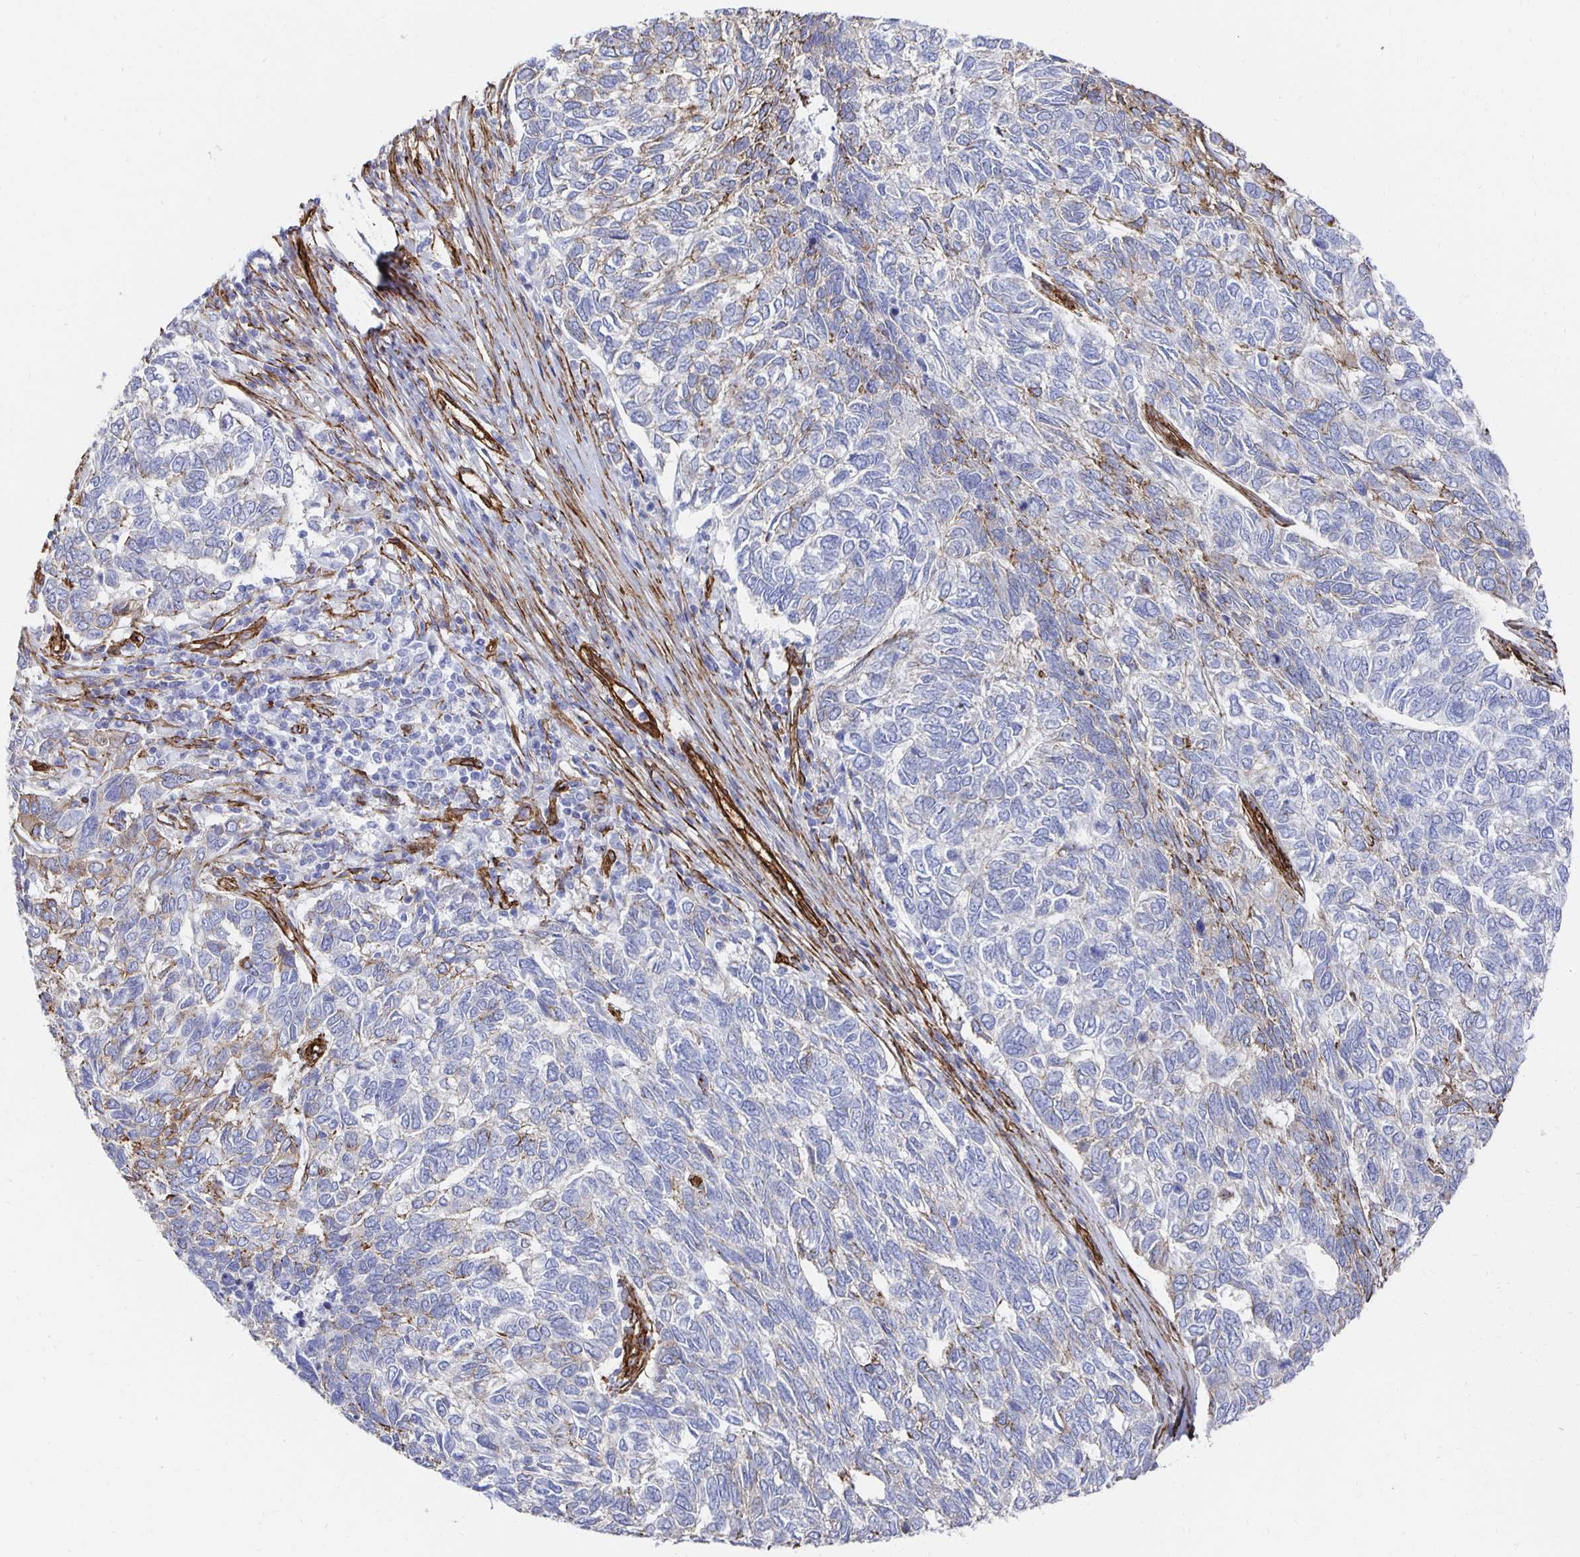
{"staining": {"intensity": "moderate", "quantity": "<25%", "location": "cytoplasmic/membranous"}, "tissue": "skin cancer", "cell_type": "Tumor cells", "image_type": "cancer", "snomed": [{"axis": "morphology", "description": "Basal cell carcinoma"}, {"axis": "topography", "description": "Skin"}], "caption": "The immunohistochemical stain highlights moderate cytoplasmic/membranous positivity in tumor cells of basal cell carcinoma (skin) tissue.", "gene": "VIPR2", "patient": {"sex": "female", "age": 65}}